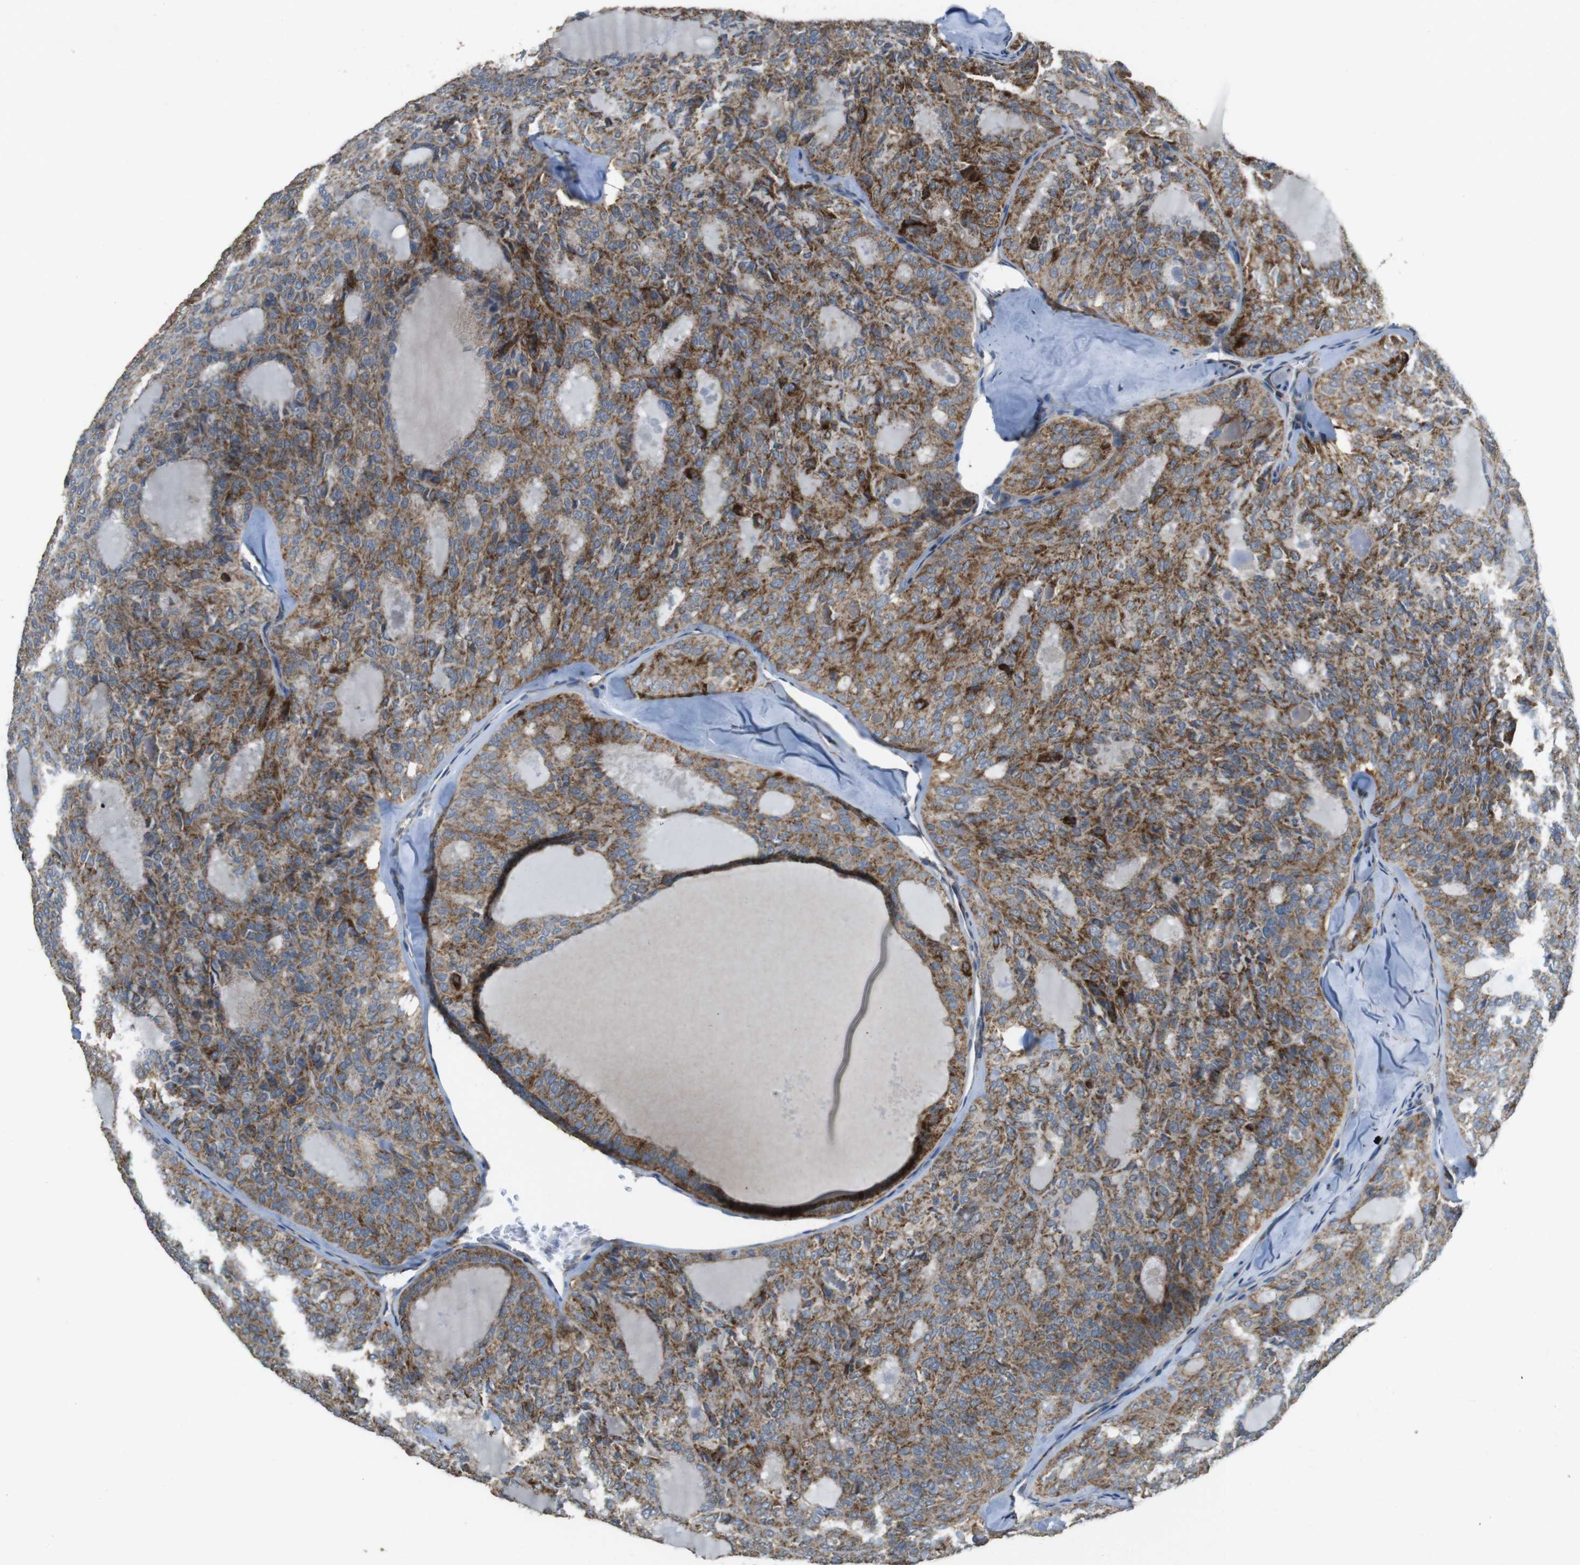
{"staining": {"intensity": "moderate", "quantity": ">75%", "location": "cytoplasmic/membranous"}, "tissue": "thyroid cancer", "cell_type": "Tumor cells", "image_type": "cancer", "snomed": [{"axis": "morphology", "description": "Follicular adenoma carcinoma, NOS"}, {"axis": "topography", "description": "Thyroid gland"}], "caption": "A medium amount of moderate cytoplasmic/membranous expression is identified in approximately >75% of tumor cells in thyroid cancer tissue.", "gene": "CALHM2", "patient": {"sex": "male", "age": 75}}